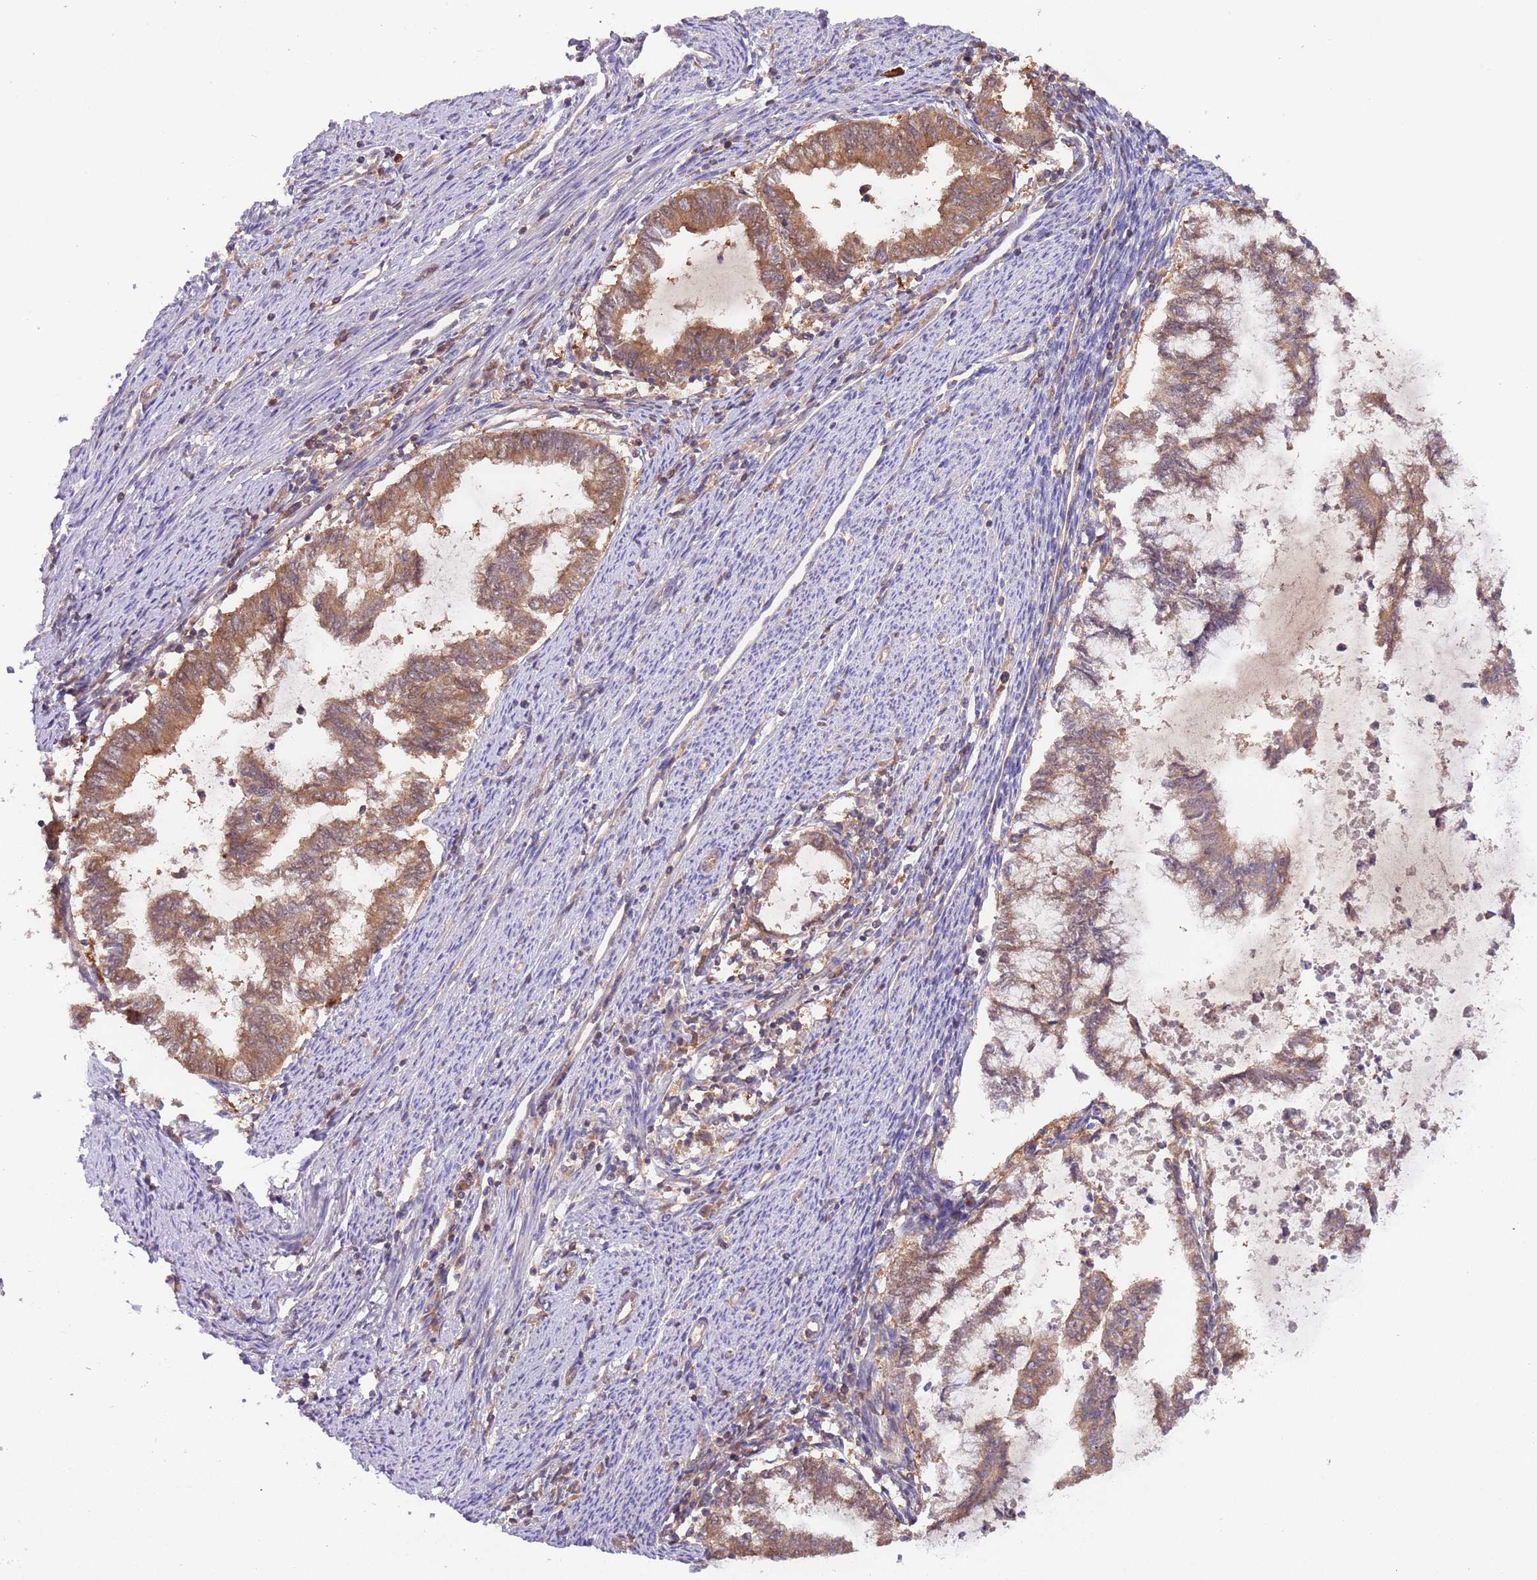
{"staining": {"intensity": "moderate", "quantity": ">75%", "location": "cytoplasmic/membranous"}, "tissue": "endometrial cancer", "cell_type": "Tumor cells", "image_type": "cancer", "snomed": [{"axis": "morphology", "description": "Adenocarcinoma, NOS"}, {"axis": "topography", "description": "Endometrium"}], "caption": "The immunohistochemical stain highlights moderate cytoplasmic/membranous positivity in tumor cells of adenocarcinoma (endometrial) tissue.", "gene": "GSDMD", "patient": {"sex": "female", "age": 79}}